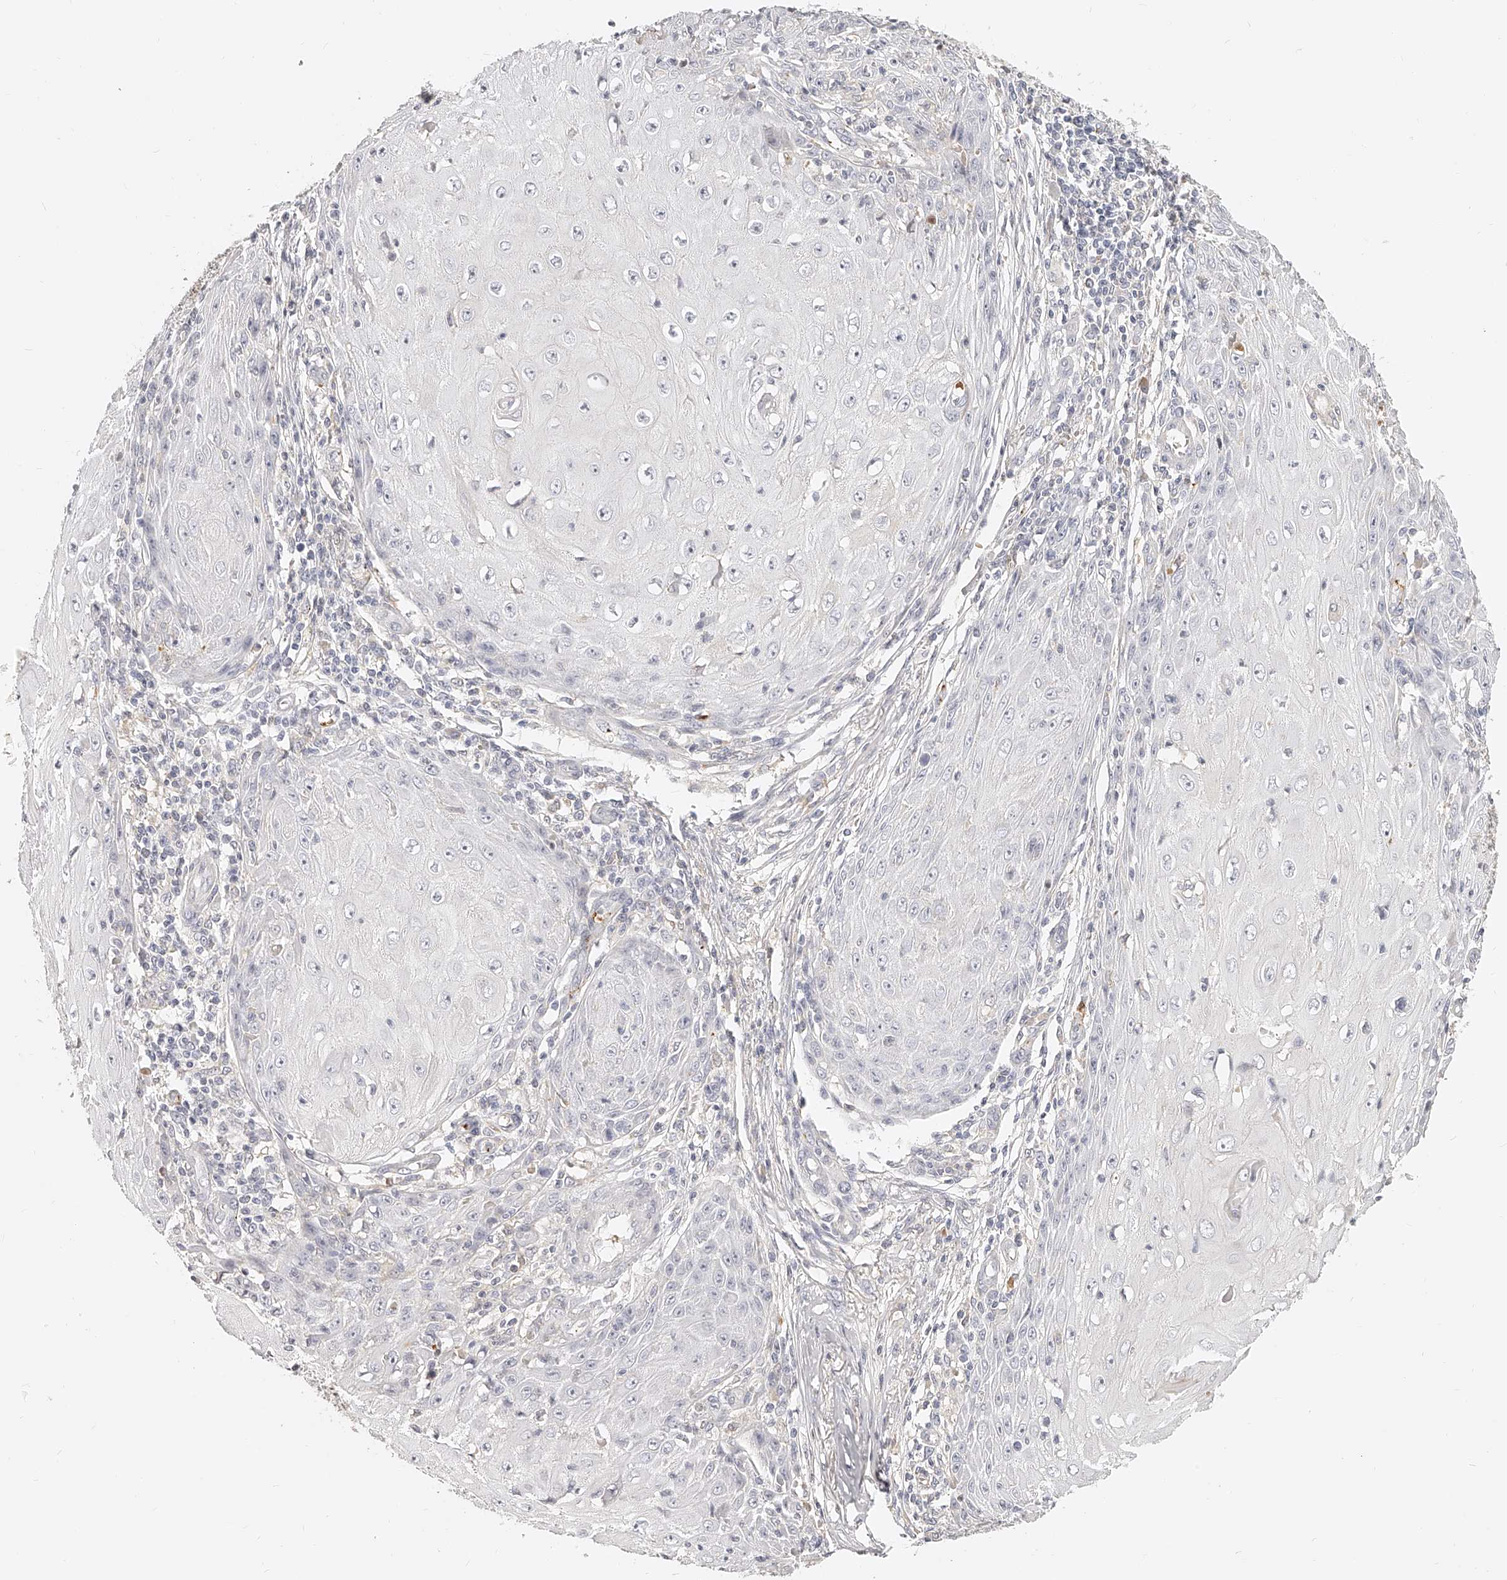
{"staining": {"intensity": "negative", "quantity": "none", "location": "none"}, "tissue": "skin cancer", "cell_type": "Tumor cells", "image_type": "cancer", "snomed": [{"axis": "morphology", "description": "Squamous cell carcinoma, NOS"}, {"axis": "topography", "description": "Skin"}], "caption": "A micrograph of human skin squamous cell carcinoma is negative for staining in tumor cells.", "gene": "ITGB3", "patient": {"sex": "female", "age": 73}}